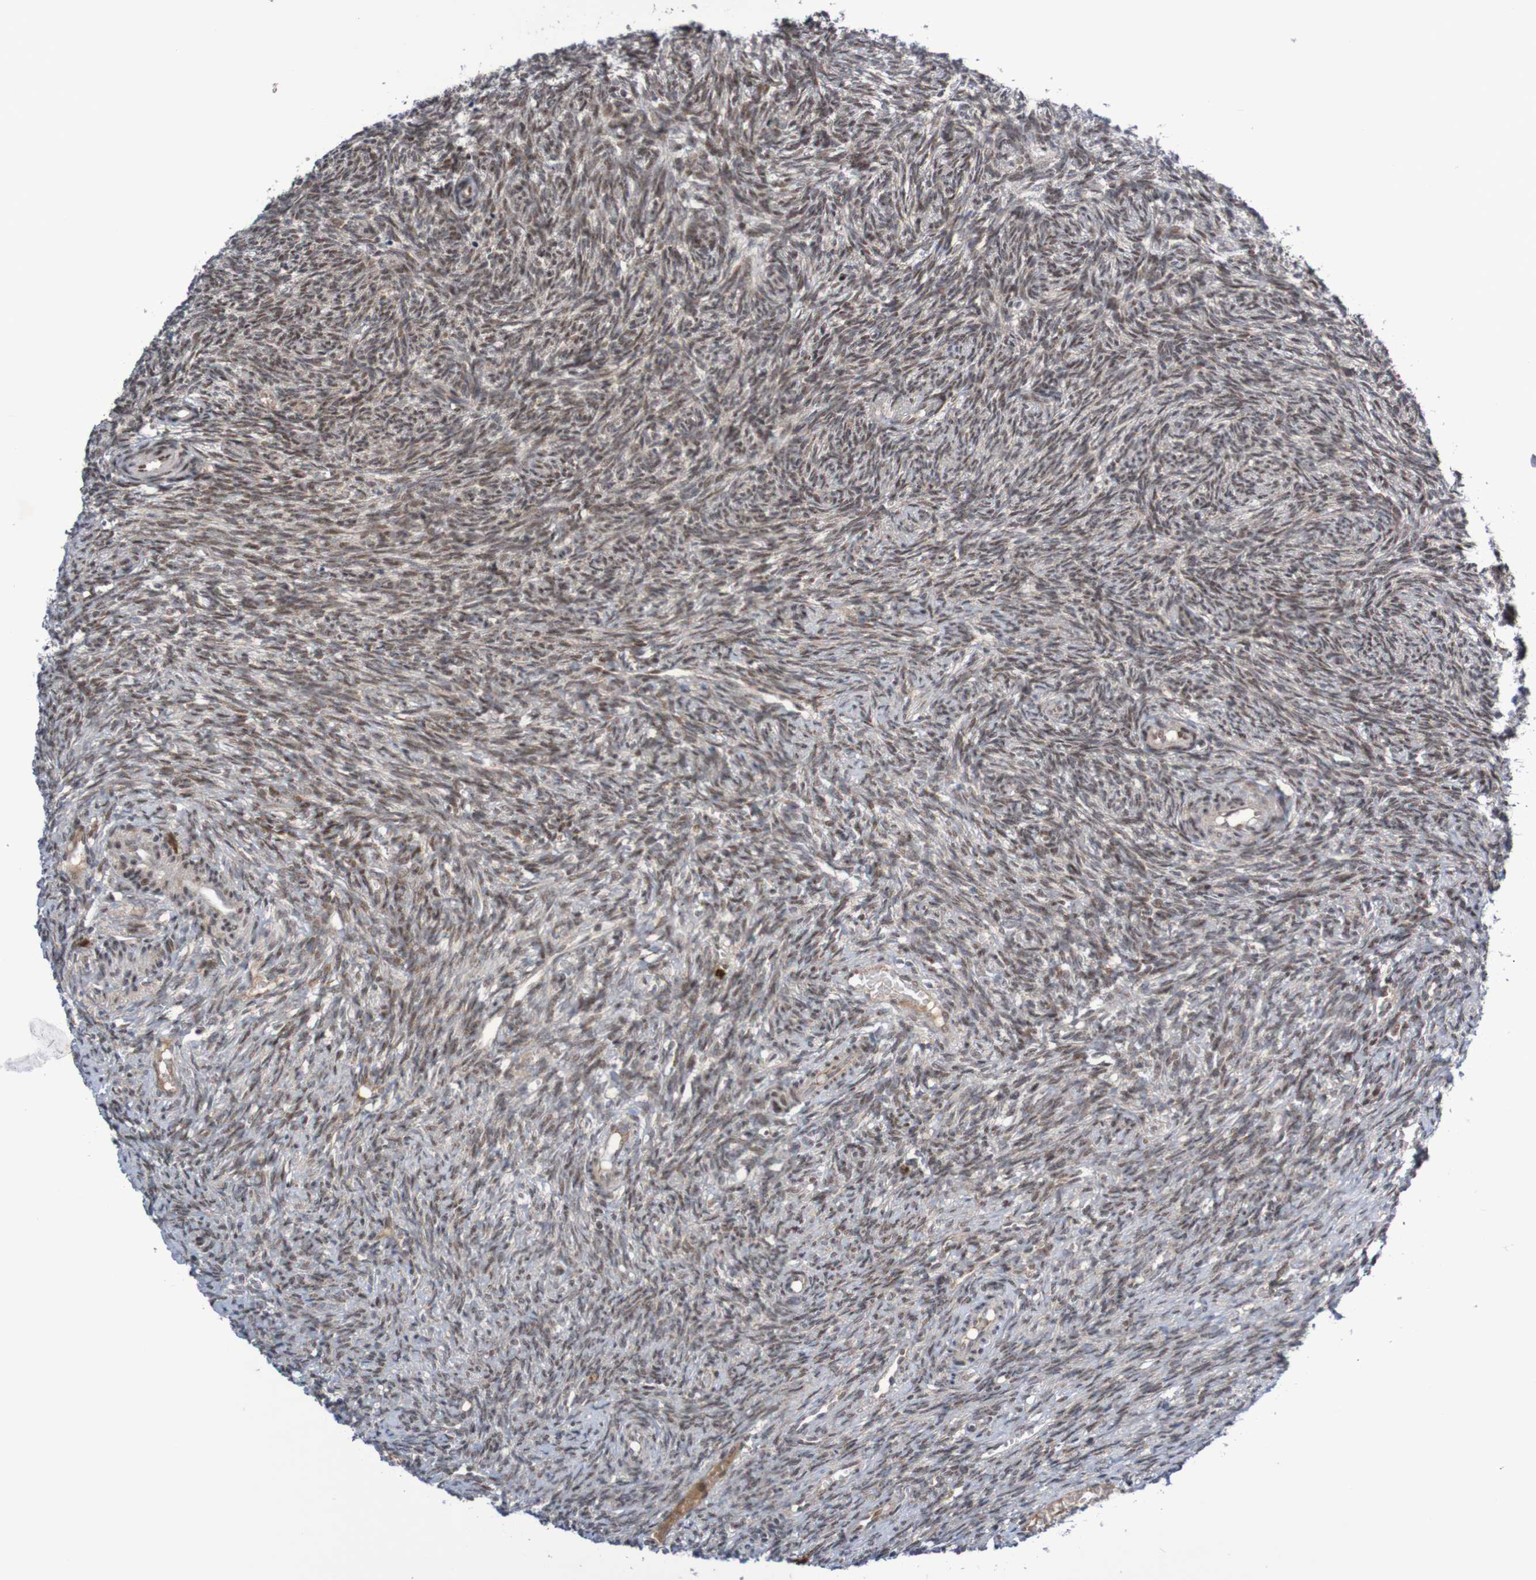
{"staining": {"intensity": "strong", "quantity": "25%-75%", "location": "nuclear"}, "tissue": "ovary", "cell_type": "Ovarian stroma cells", "image_type": "normal", "snomed": [{"axis": "morphology", "description": "Normal tissue, NOS"}, {"axis": "topography", "description": "Ovary"}], "caption": "A high amount of strong nuclear staining is identified in about 25%-75% of ovarian stroma cells in unremarkable ovary. The staining is performed using DAB brown chromogen to label protein expression. The nuclei are counter-stained blue using hematoxylin.", "gene": "ITLN1", "patient": {"sex": "female", "age": 41}}